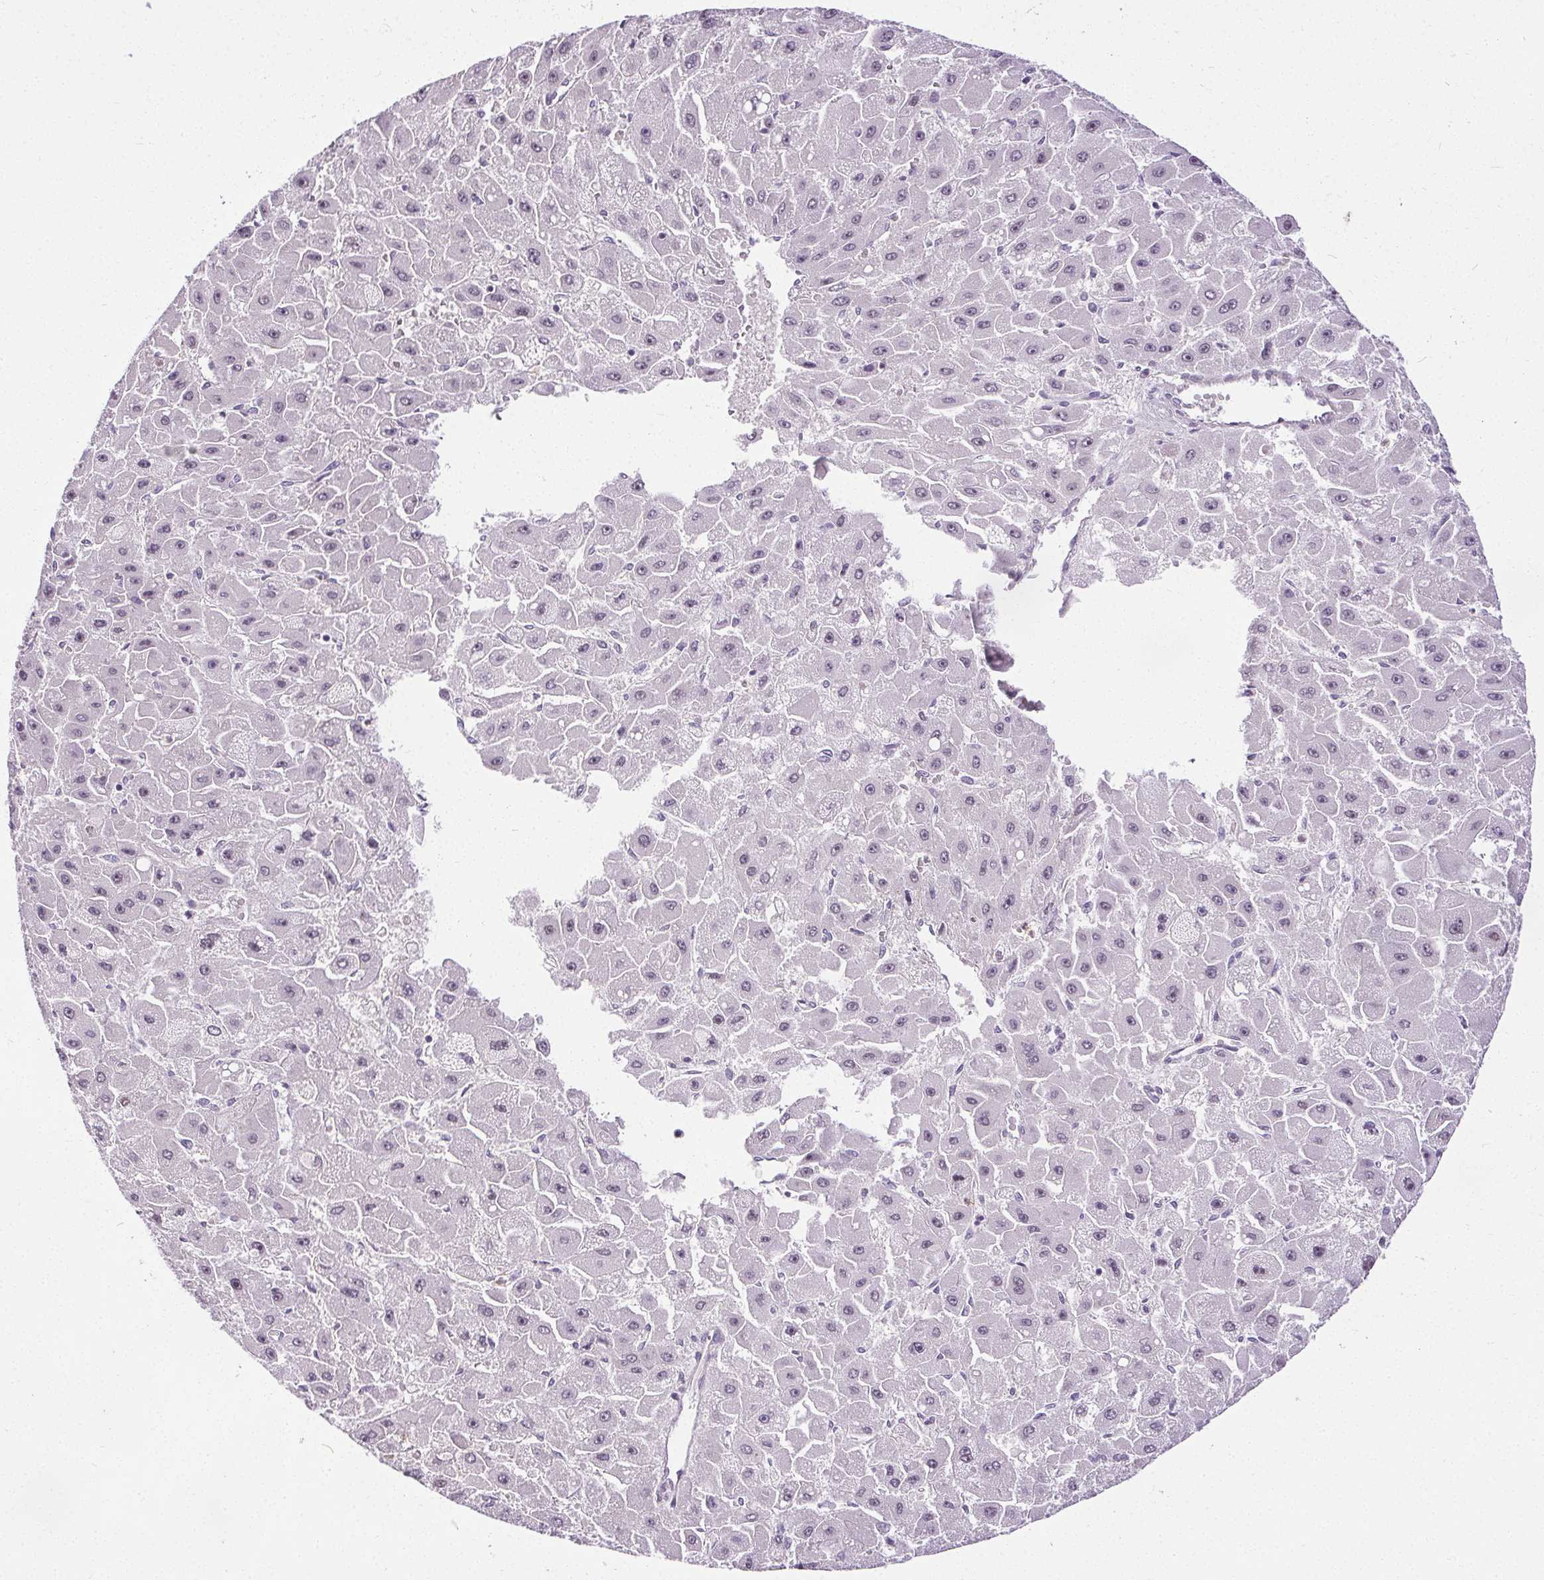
{"staining": {"intensity": "negative", "quantity": "none", "location": "none"}, "tissue": "liver cancer", "cell_type": "Tumor cells", "image_type": "cancer", "snomed": [{"axis": "morphology", "description": "Carcinoma, Hepatocellular, NOS"}, {"axis": "topography", "description": "Liver"}], "caption": "A photomicrograph of hepatocellular carcinoma (liver) stained for a protein reveals no brown staining in tumor cells.", "gene": "TMEM240", "patient": {"sex": "female", "age": 25}}